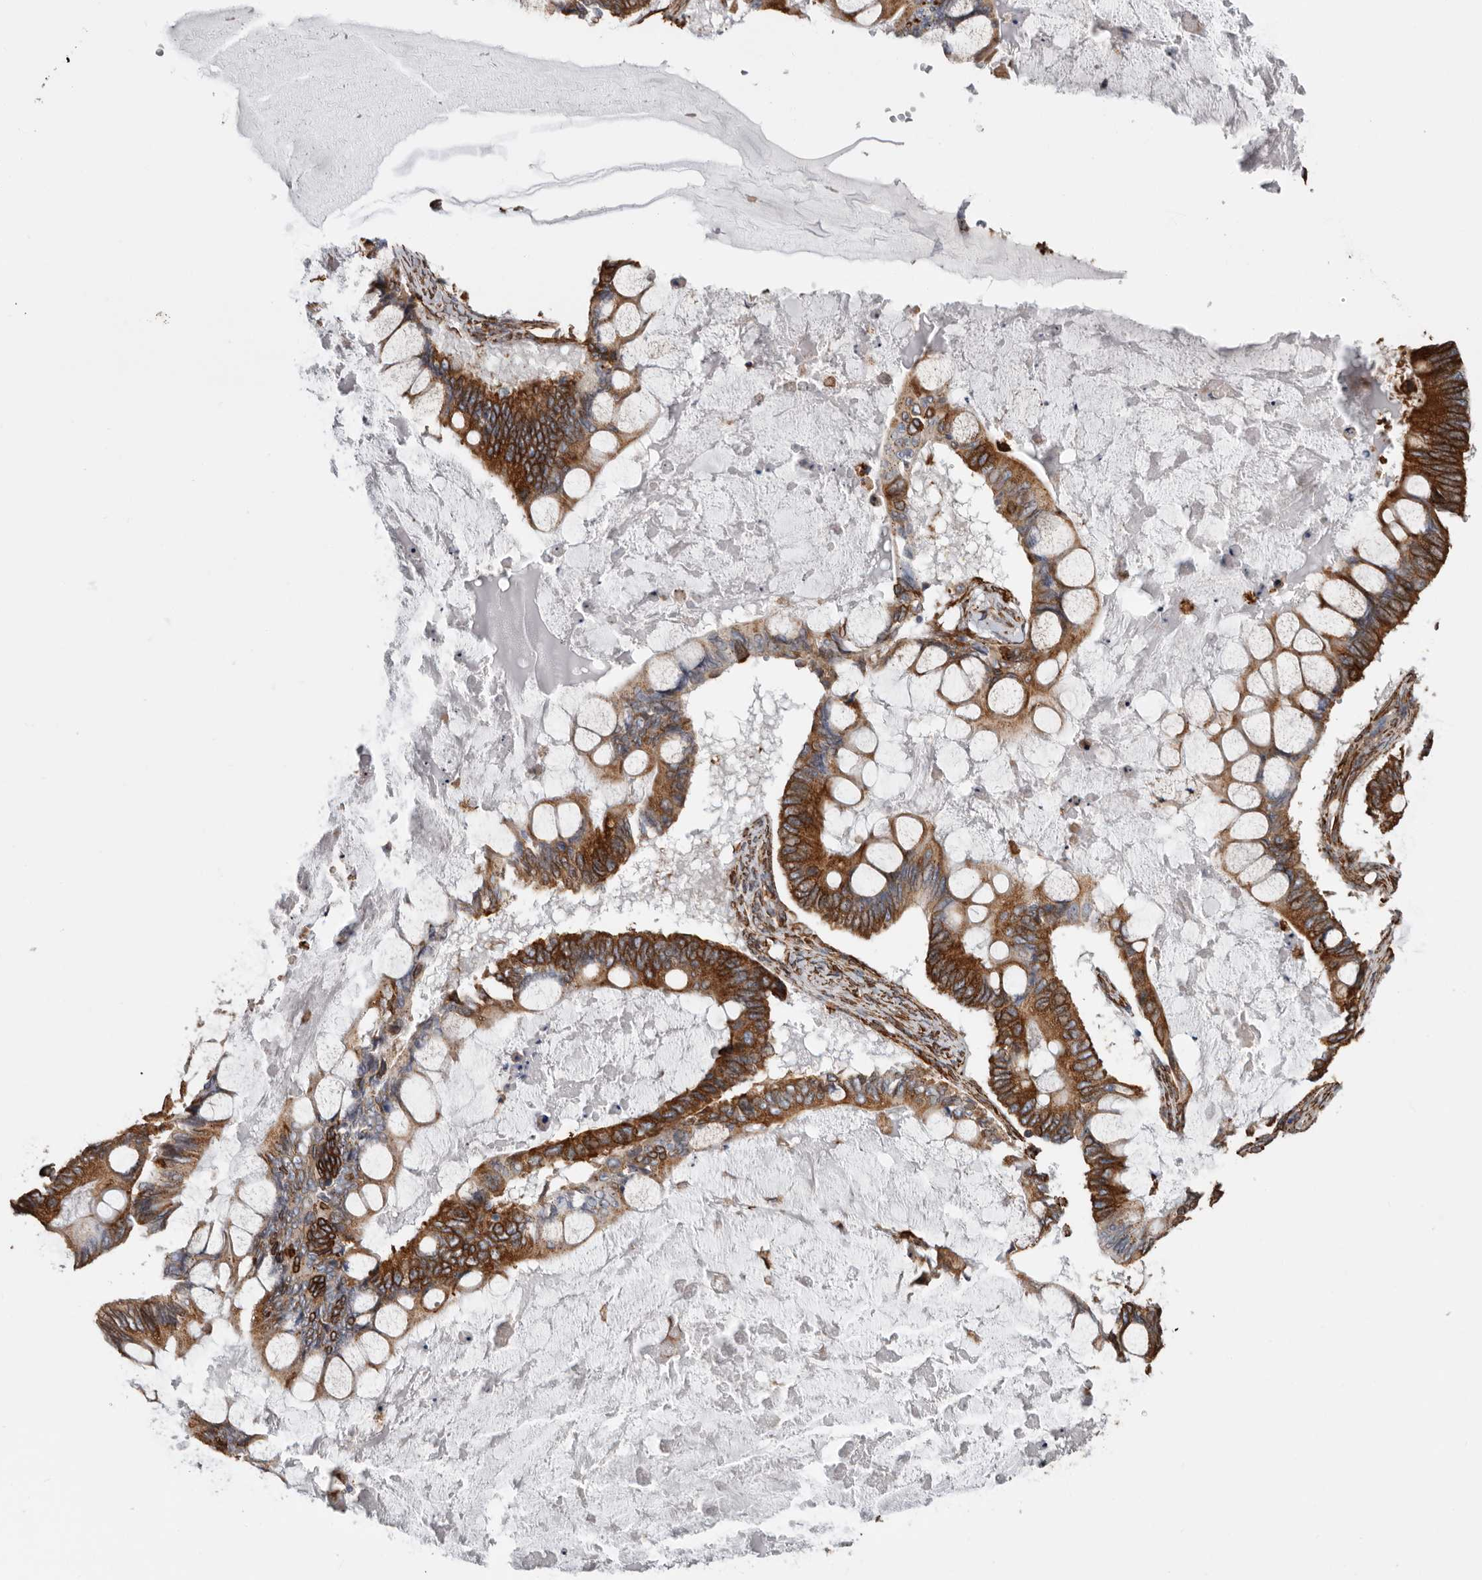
{"staining": {"intensity": "strong", "quantity": ">75%", "location": "cytoplasmic/membranous"}, "tissue": "ovarian cancer", "cell_type": "Tumor cells", "image_type": "cancer", "snomed": [{"axis": "morphology", "description": "Cystadenocarcinoma, mucinous, NOS"}, {"axis": "topography", "description": "Ovary"}], "caption": "Strong cytoplasmic/membranous protein positivity is present in approximately >75% of tumor cells in ovarian cancer (mucinous cystadenocarcinoma).", "gene": "SEMA3E", "patient": {"sex": "female", "age": 61}}